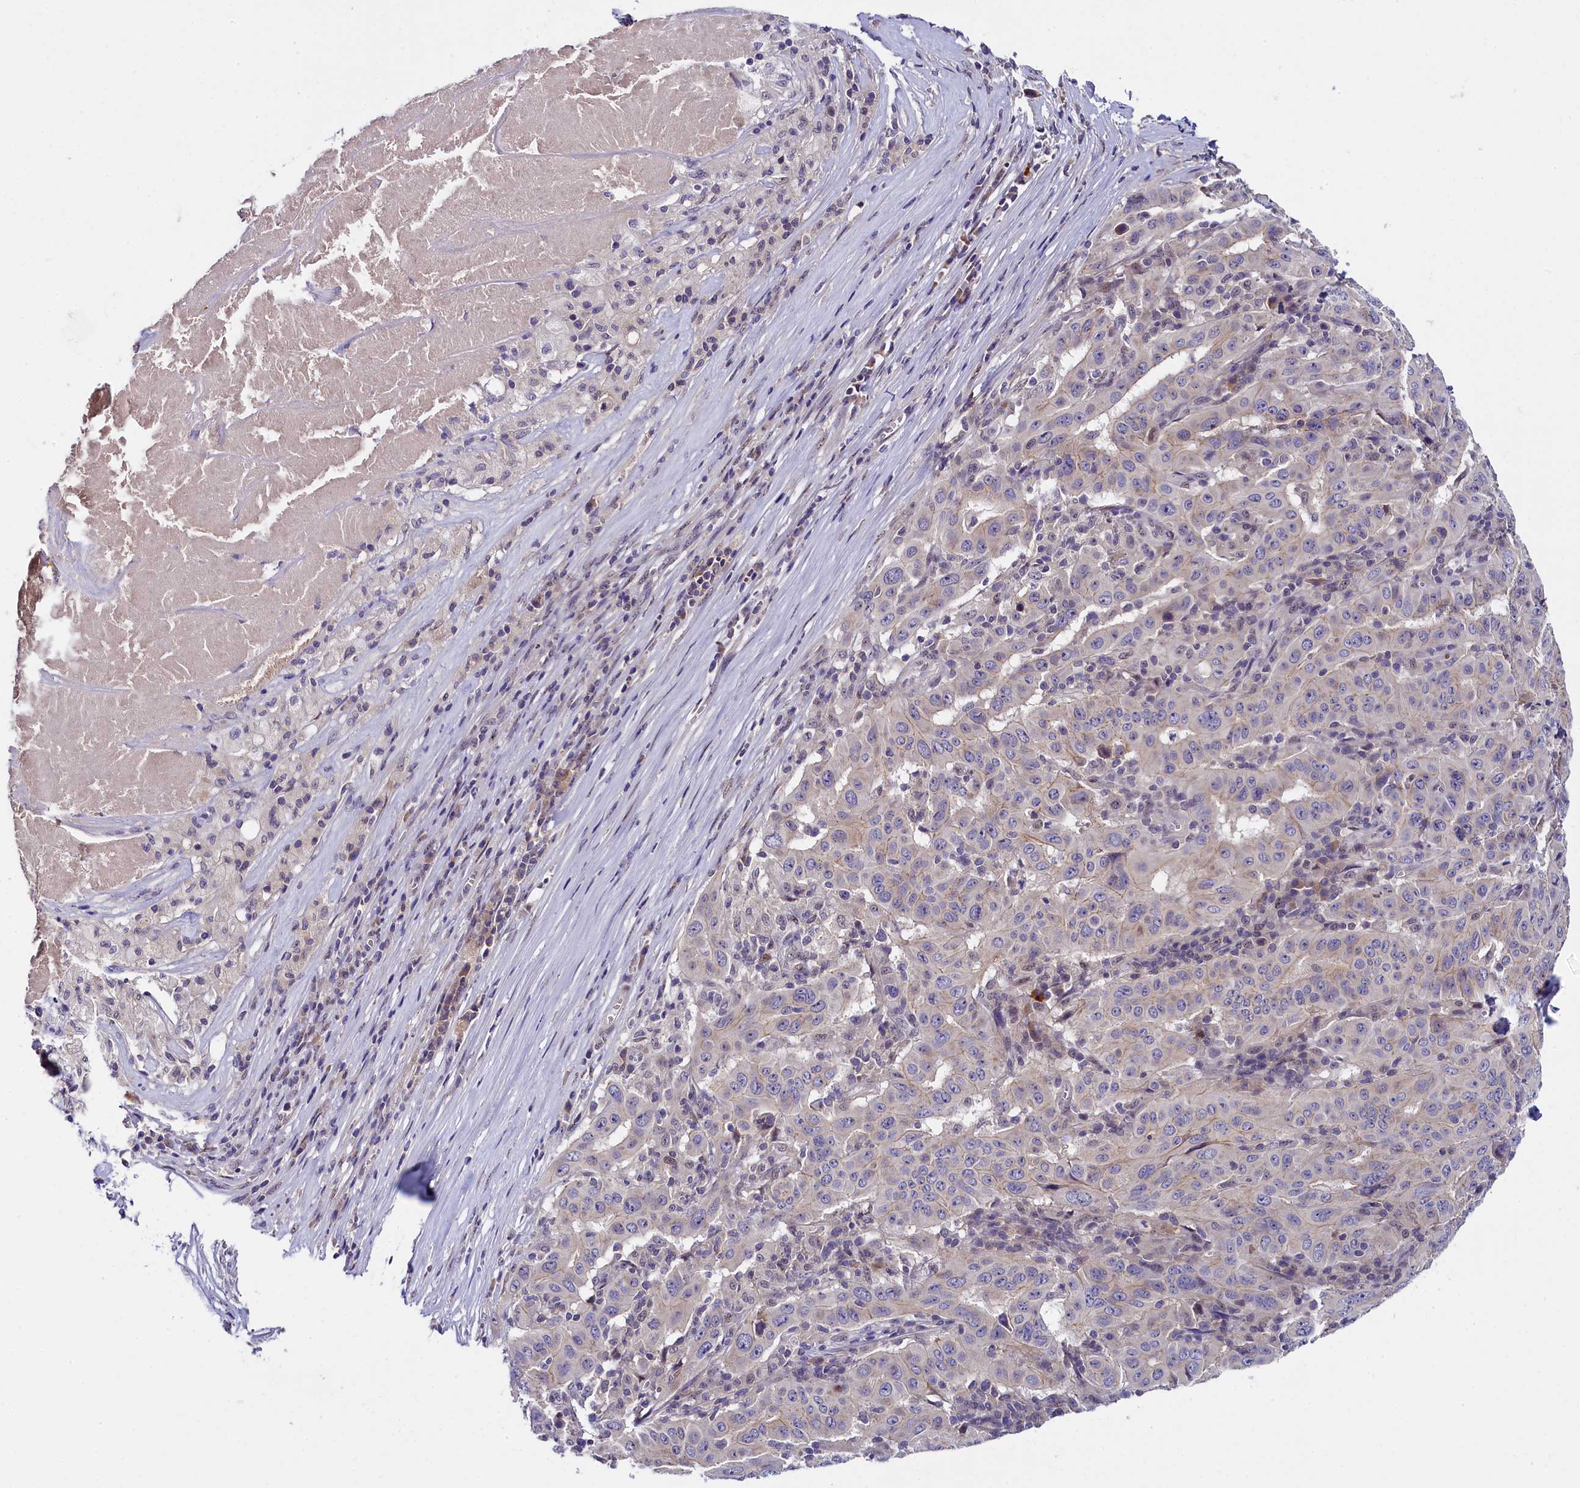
{"staining": {"intensity": "negative", "quantity": "none", "location": "none"}, "tissue": "pancreatic cancer", "cell_type": "Tumor cells", "image_type": "cancer", "snomed": [{"axis": "morphology", "description": "Adenocarcinoma, NOS"}, {"axis": "topography", "description": "Pancreas"}], "caption": "Human pancreatic adenocarcinoma stained for a protein using IHC demonstrates no expression in tumor cells.", "gene": "ENKD1", "patient": {"sex": "male", "age": 63}}